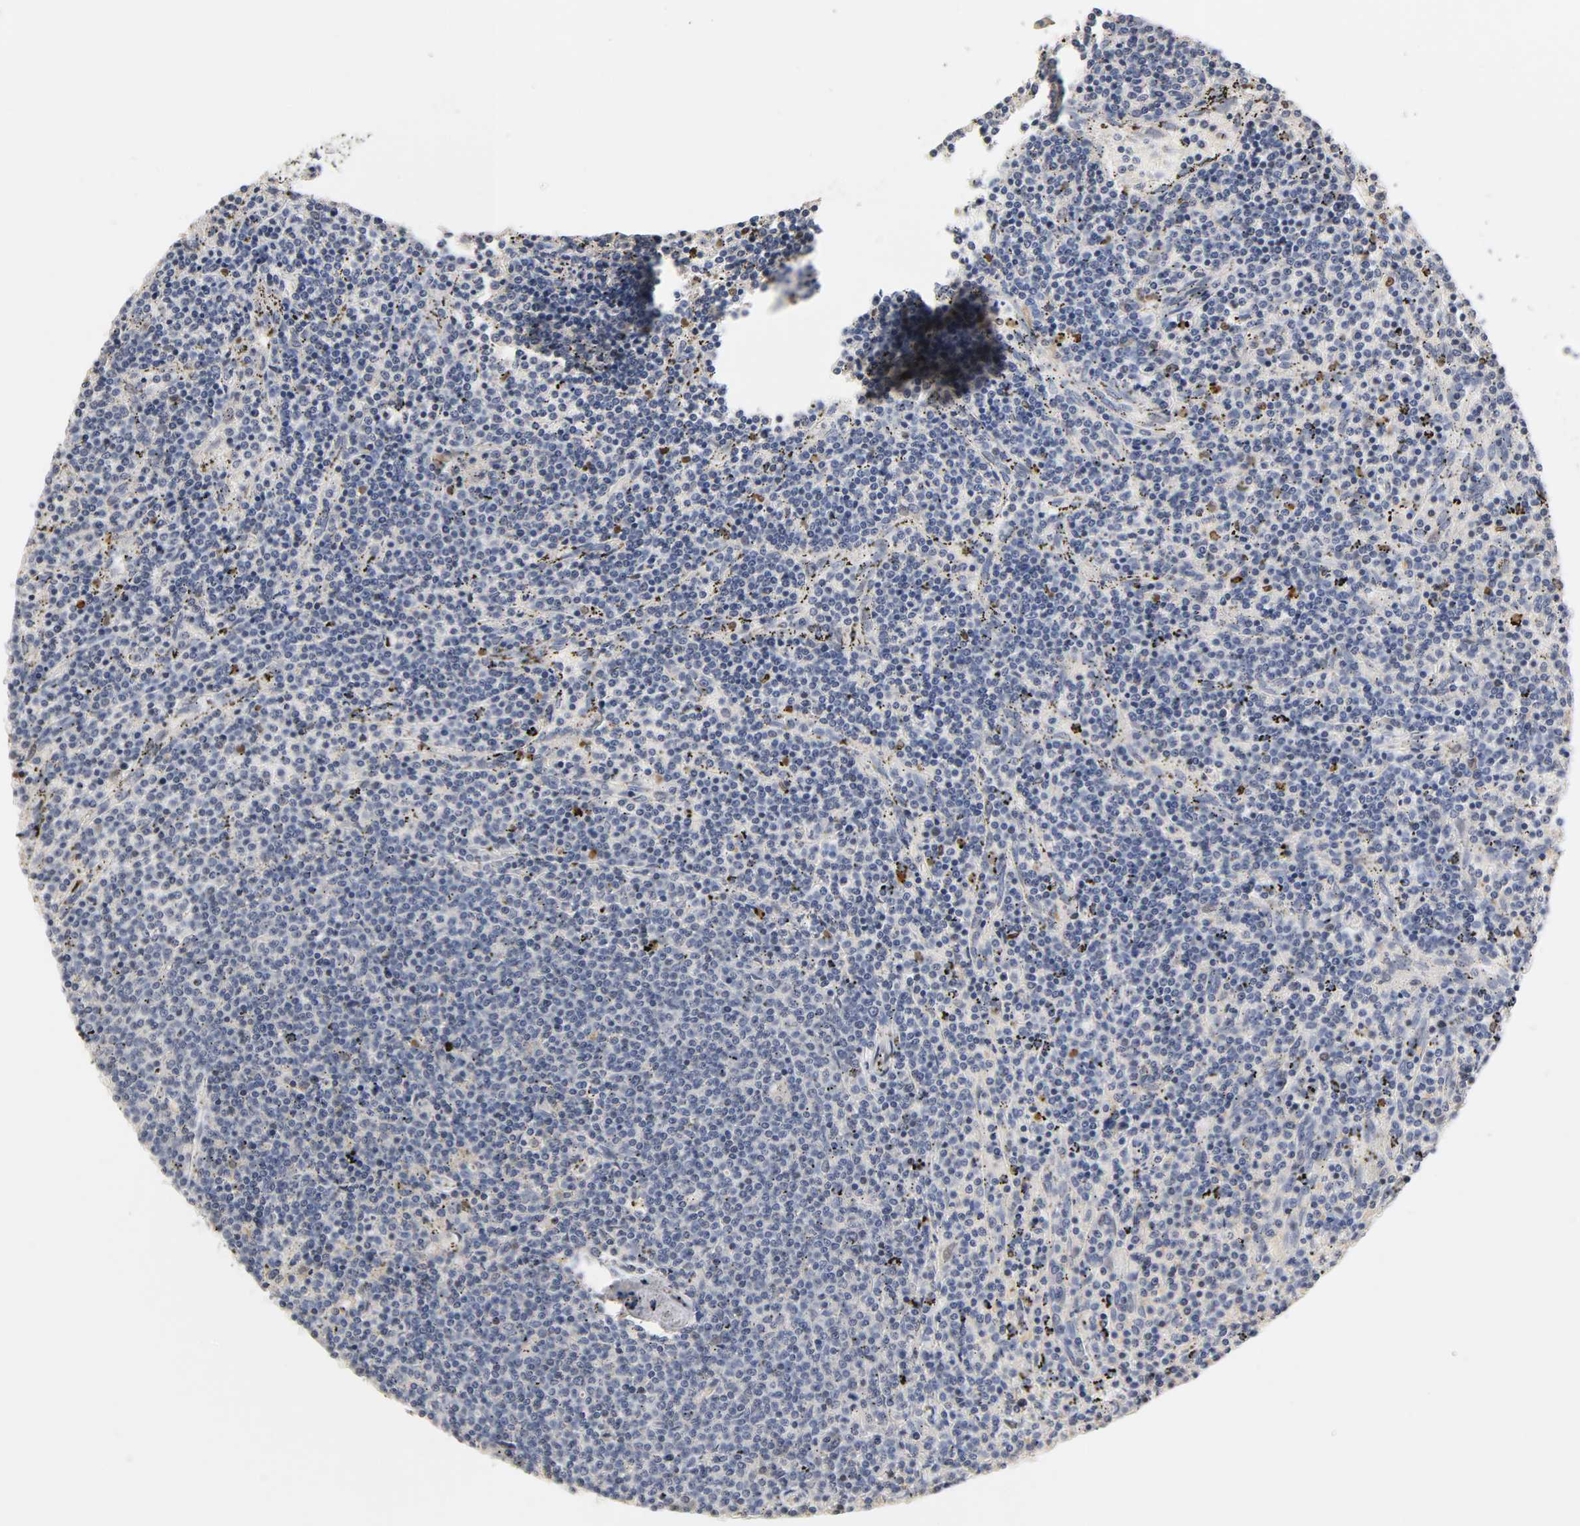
{"staining": {"intensity": "negative", "quantity": "none", "location": "none"}, "tissue": "lymphoma", "cell_type": "Tumor cells", "image_type": "cancer", "snomed": [{"axis": "morphology", "description": "Malignant lymphoma, non-Hodgkin's type, Low grade"}, {"axis": "topography", "description": "Spleen"}], "caption": "Tumor cells are negative for protein expression in human malignant lymphoma, non-Hodgkin's type (low-grade).", "gene": "OVOL1", "patient": {"sex": "female", "age": 50}}